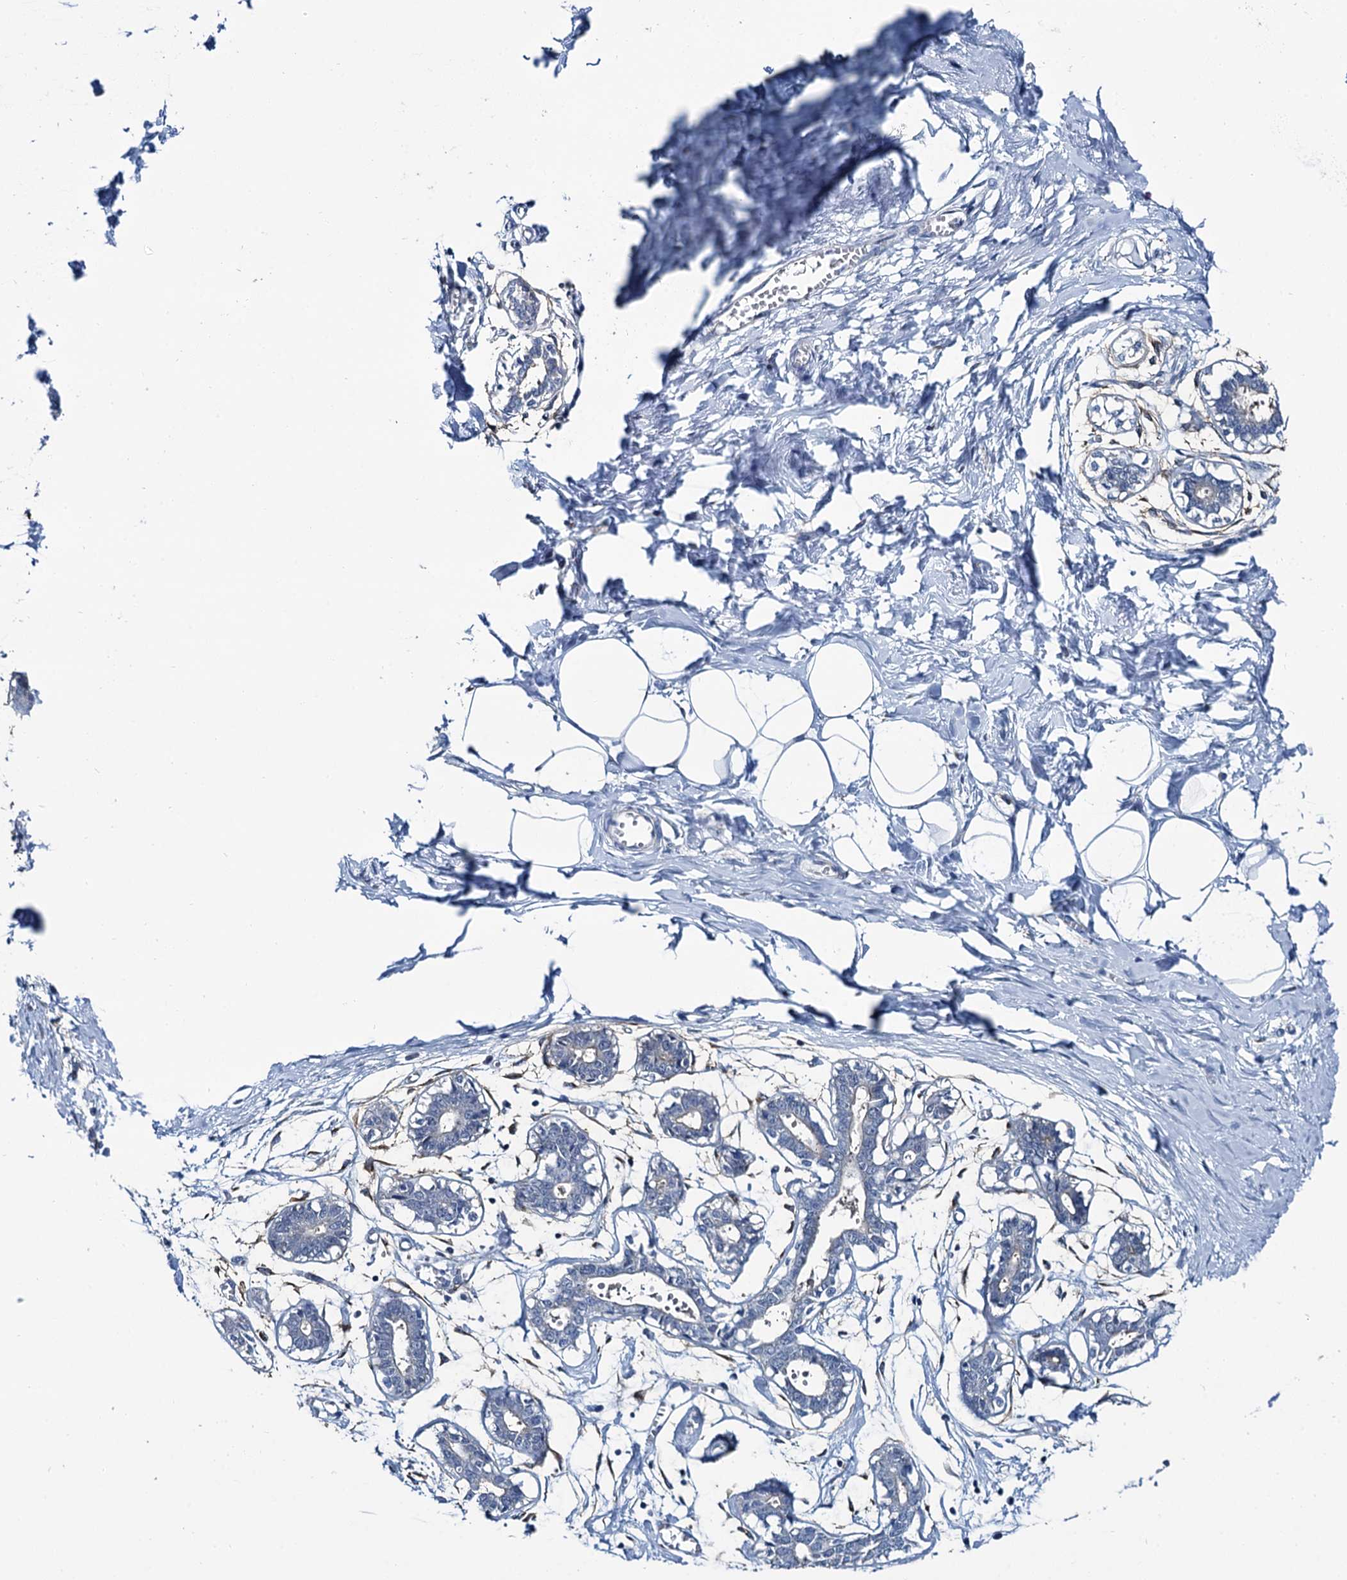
{"staining": {"intensity": "negative", "quantity": "none", "location": "none"}, "tissue": "breast", "cell_type": "Adipocytes", "image_type": "normal", "snomed": [{"axis": "morphology", "description": "Normal tissue, NOS"}, {"axis": "topography", "description": "Breast"}], "caption": "Adipocytes show no significant staining in unremarkable breast. Brightfield microscopy of immunohistochemistry (IHC) stained with DAB (brown) and hematoxylin (blue), captured at high magnification.", "gene": "MIOX", "patient": {"sex": "female", "age": 27}}